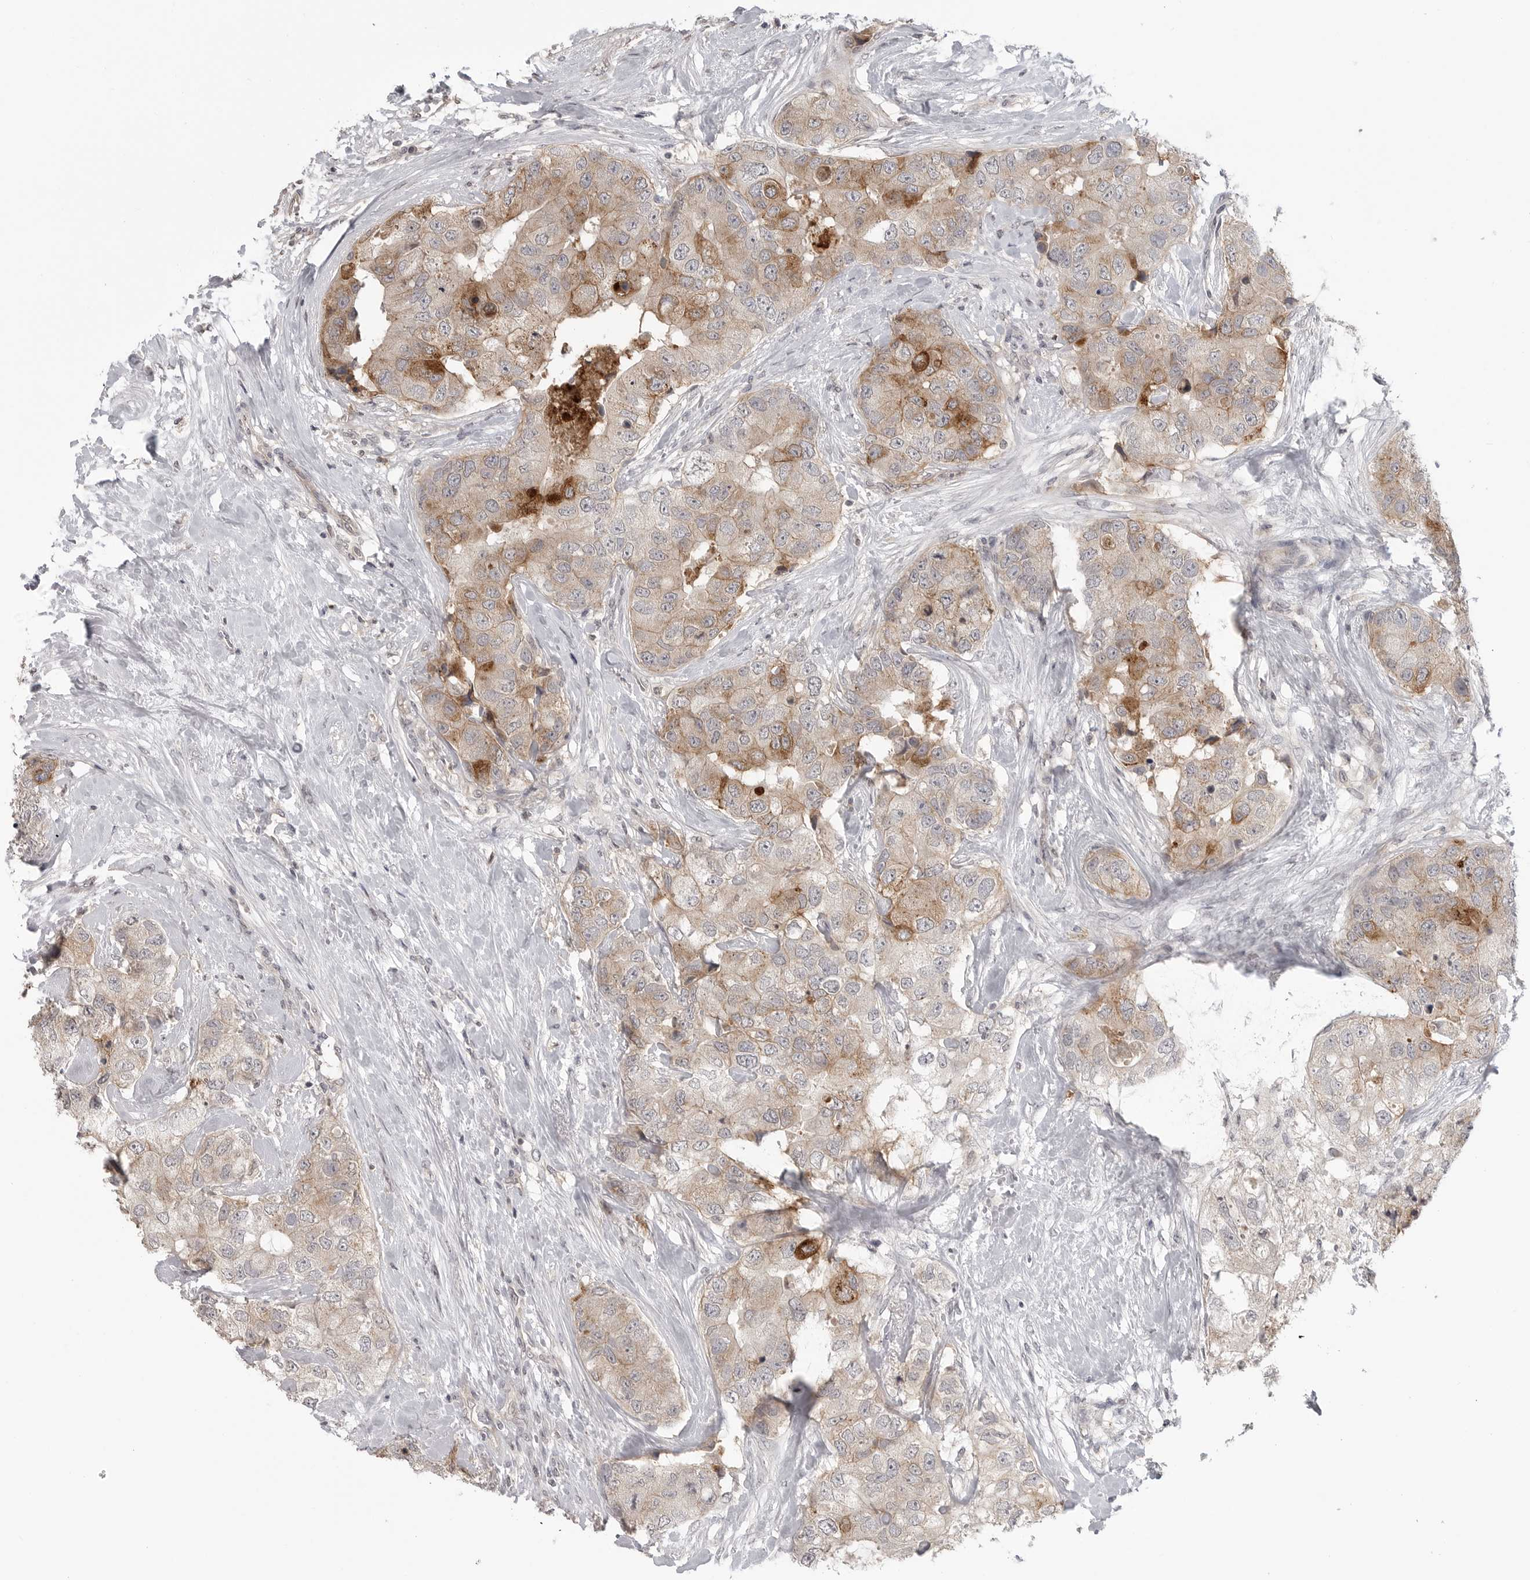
{"staining": {"intensity": "moderate", "quantity": ">75%", "location": "cytoplasmic/membranous"}, "tissue": "breast cancer", "cell_type": "Tumor cells", "image_type": "cancer", "snomed": [{"axis": "morphology", "description": "Duct carcinoma"}, {"axis": "topography", "description": "Breast"}], "caption": "Intraductal carcinoma (breast) stained with a brown dye demonstrates moderate cytoplasmic/membranous positive positivity in approximately >75% of tumor cells.", "gene": "IFNGR1", "patient": {"sex": "female", "age": 62}}